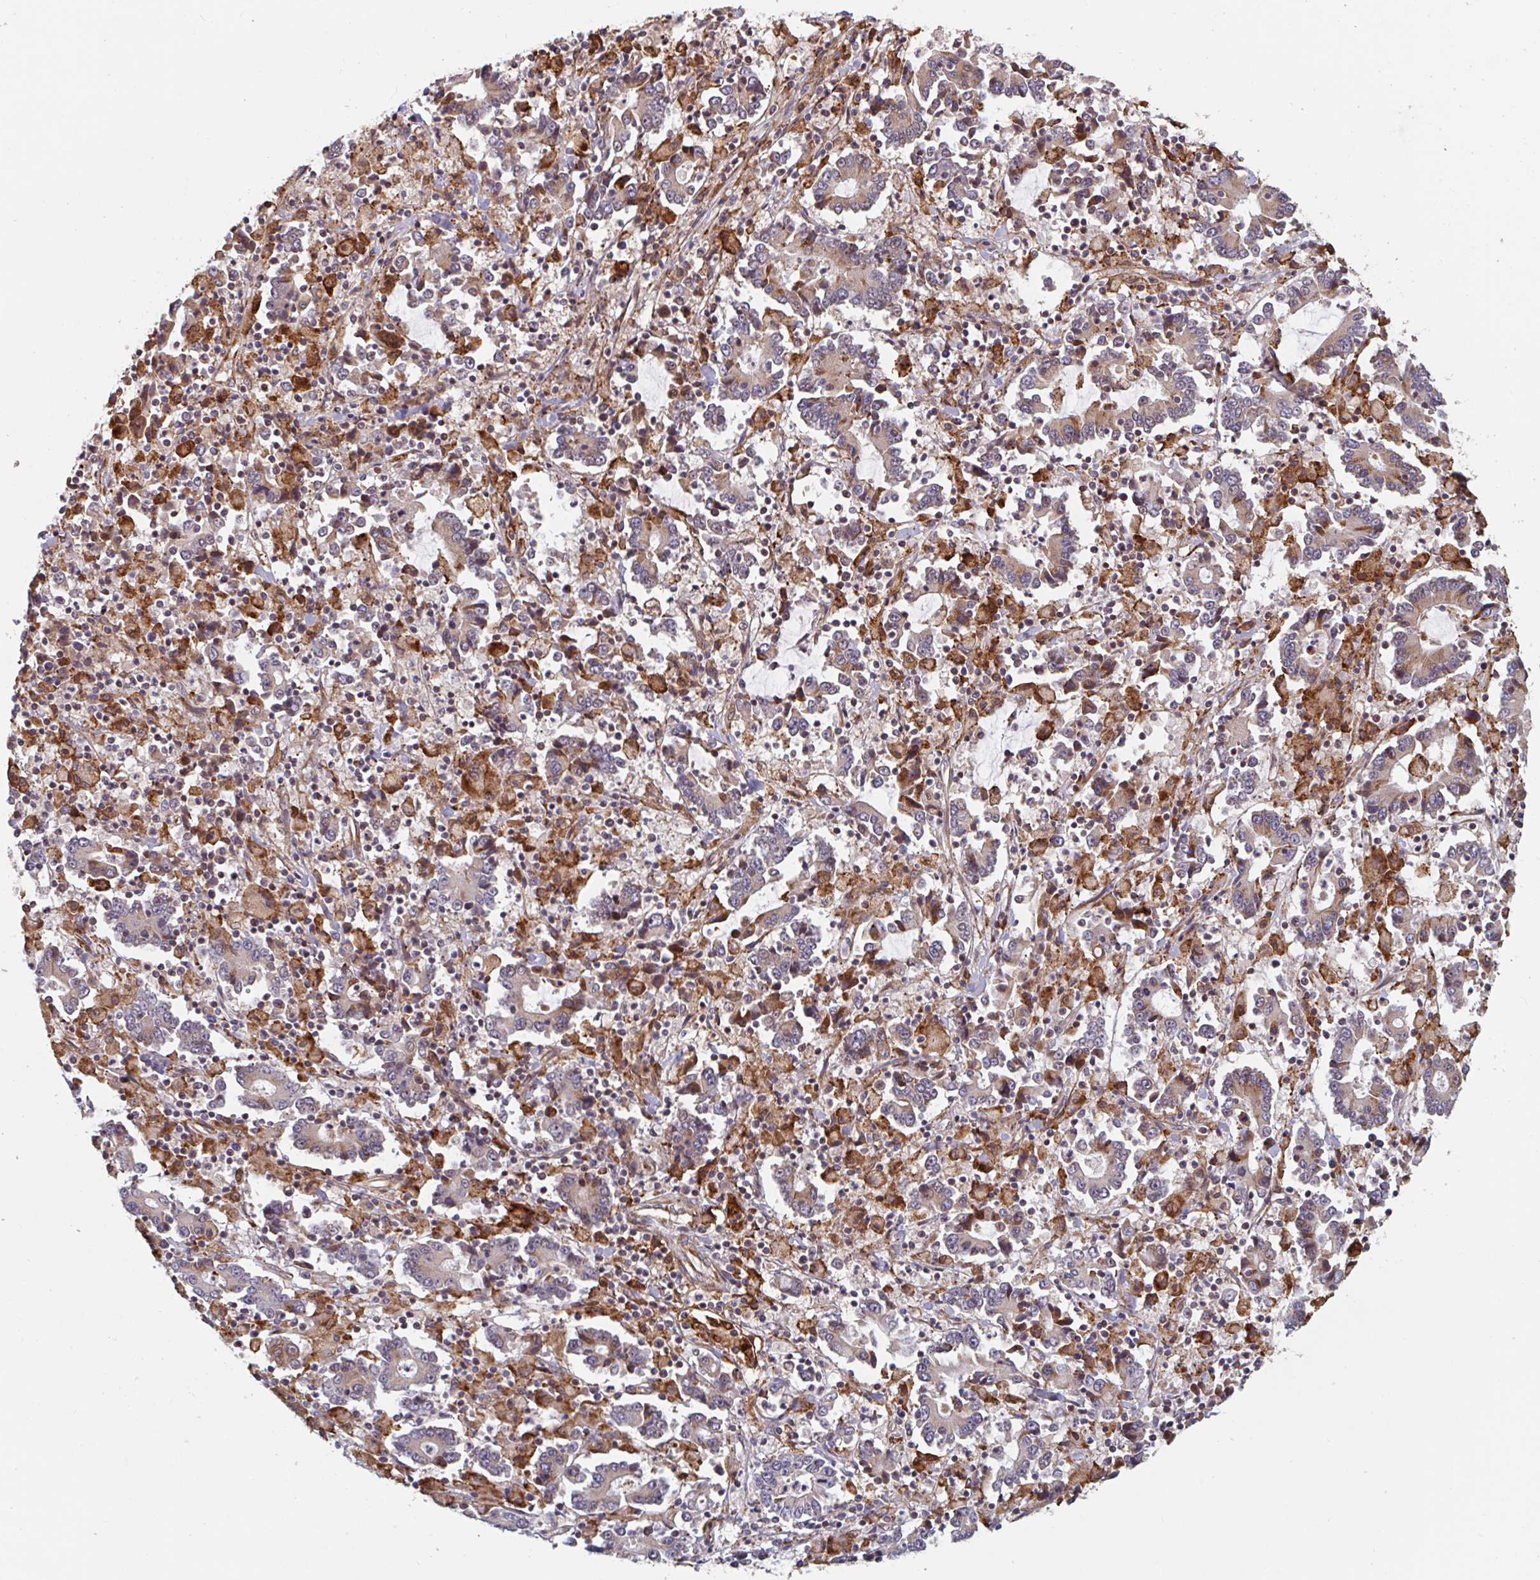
{"staining": {"intensity": "weak", "quantity": "<25%", "location": "cytoplasmic/membranous"}, "tissue": "stomach cancer", "cell_type": "Tumor cells", "image_type": "cancer", "snomed": [{"axis": "morphology", "description": "Adenocarcinoma, NOS"}, {"axis": "topography", "description": "Stomach, upper"}], "caption": "This is a image of IHC staining of adenocarcinoma (stomach), which shows no expression in tumor cells.", "gene": "NUB1", "patient": {"sex": "male", "age": 68}}